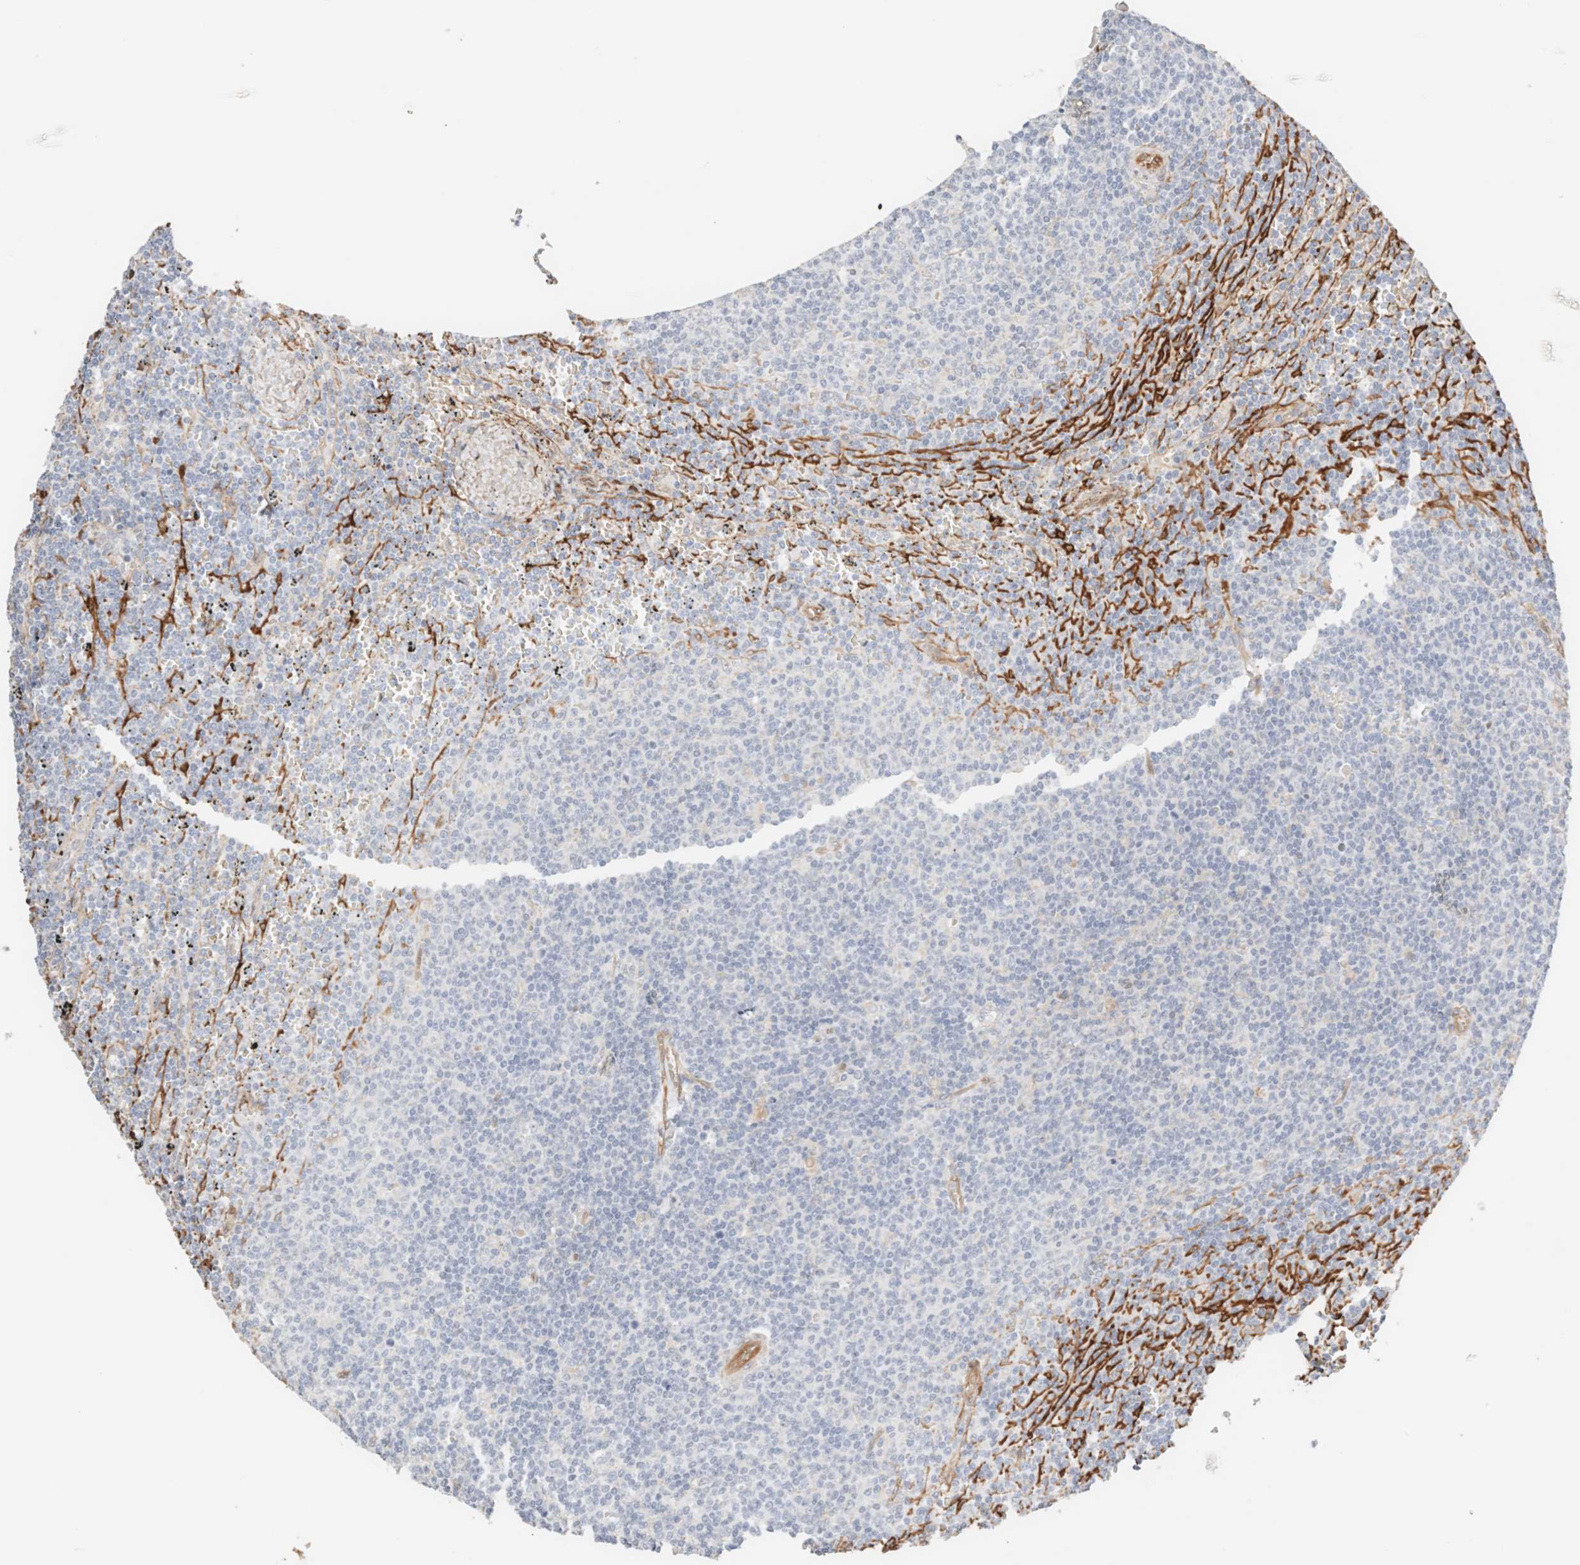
{"staining": {"intensity": "negative", "quantity": "none", "location": "none"}, "tissue": "lymphoma", "cell_type": "Tumor cells", "image_type": "cancer", "snomed": [{"axis": "morphology", "description": "Malignant lymphoma, non-Hodgkin's type, Low grade"}, {"axis": "topography", "description": "Spleen"}], "caption": "Immunohistochemical staining of malignant lymphoma, non-Hodgkin's type (low-grade) reveals no significant staining in tumor cells. (DAB (3,3'-diaminobenzidine) immunohistochemistry with hematoxylin counter stain).", "gene": "LMCD1", "patient": {"sex": "female", "age": 50}}